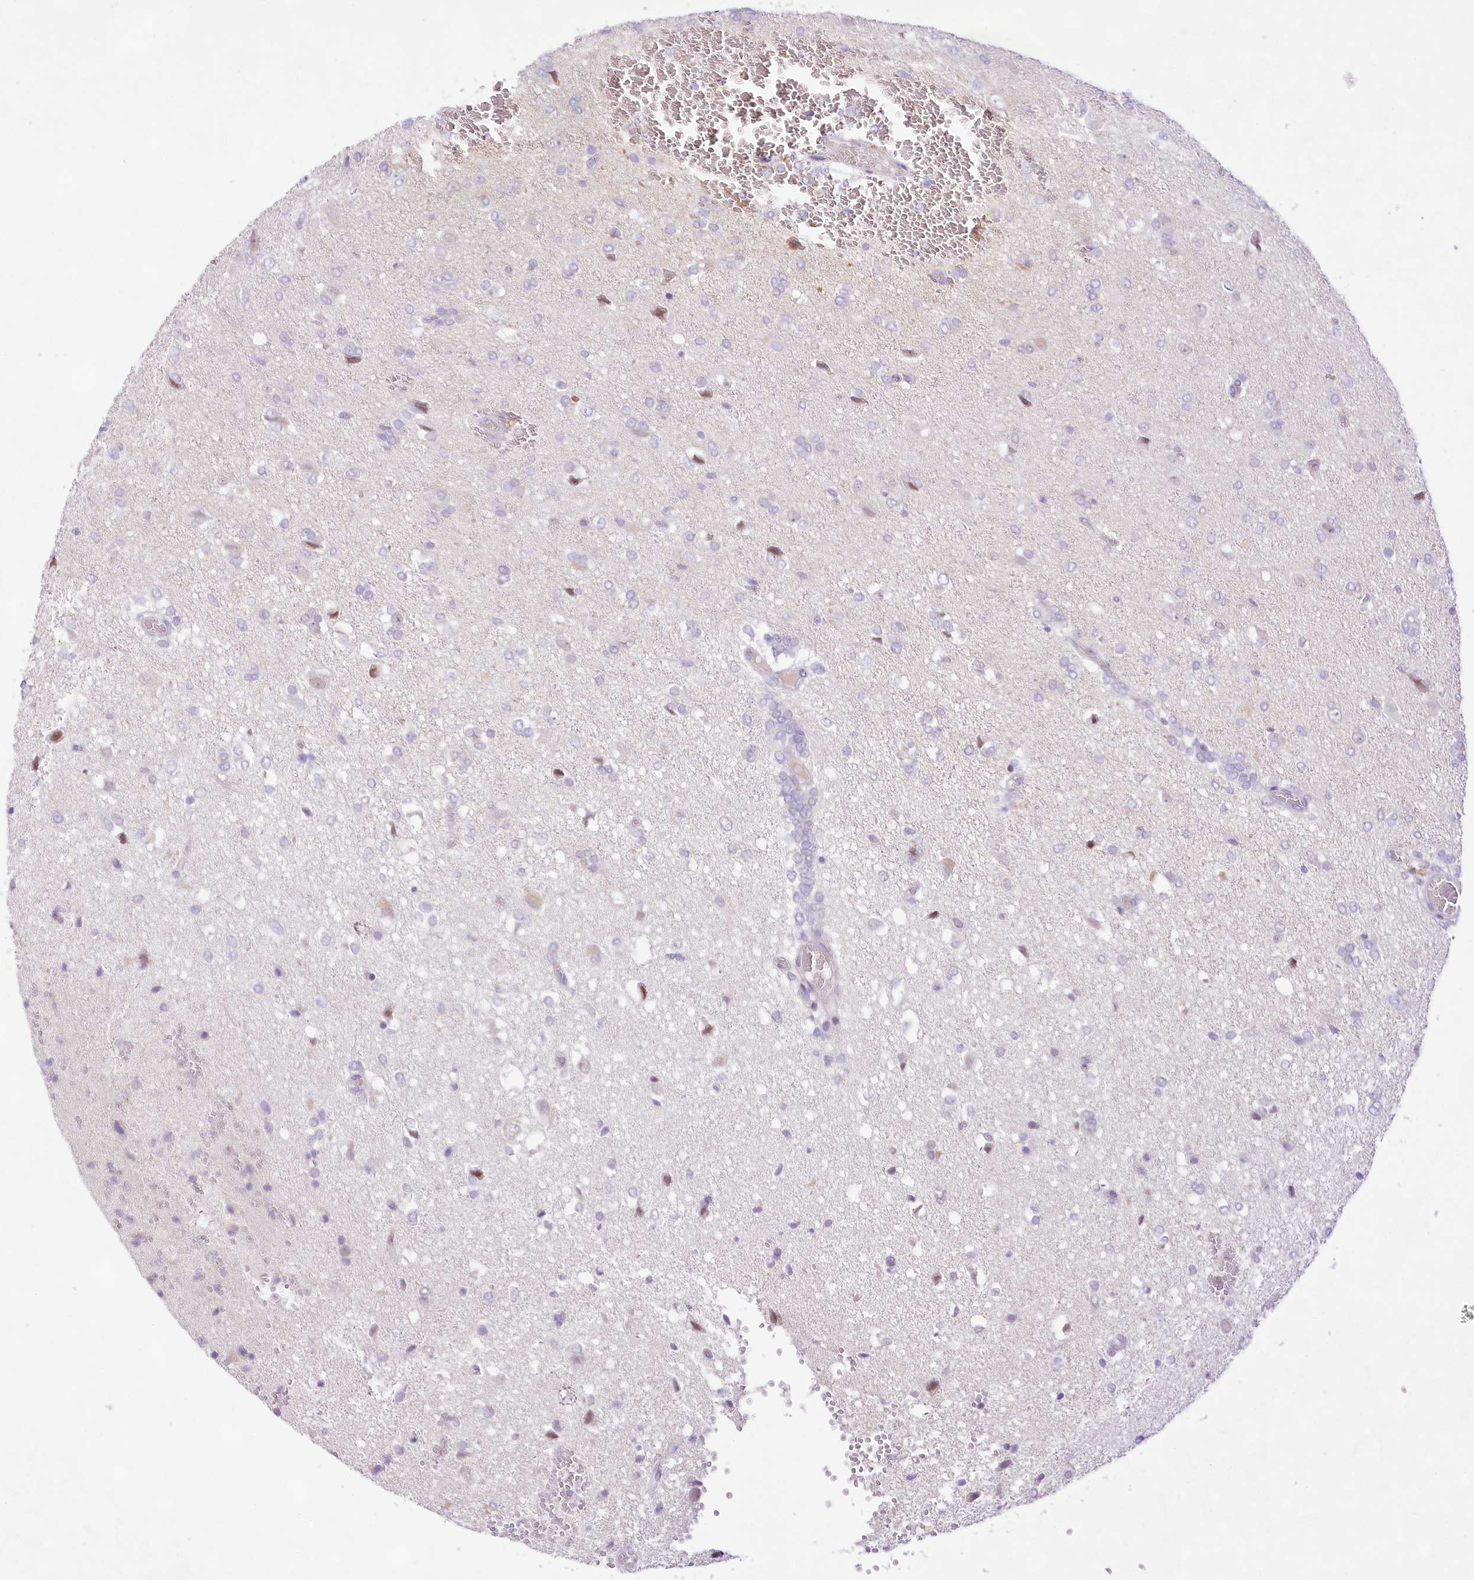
{"staining": {"intensity": "negative", "quantity": "none", "location": "none"}, "tissue": "glioma", "cell_type": "Tumor cells", "image_type": "cancer", "snomed": [{"axis": "morphology", "description": "Glioma, malignant, High grade"}, {"axis": "topography", "description": "Brain"}], "caption": "Malignant glioma (high-grade) was stained to show a protein in brown. There is no significant staining in tumor cells.", "gene": "CCDC30", "patient": {"sex": "female", "age": 59}}